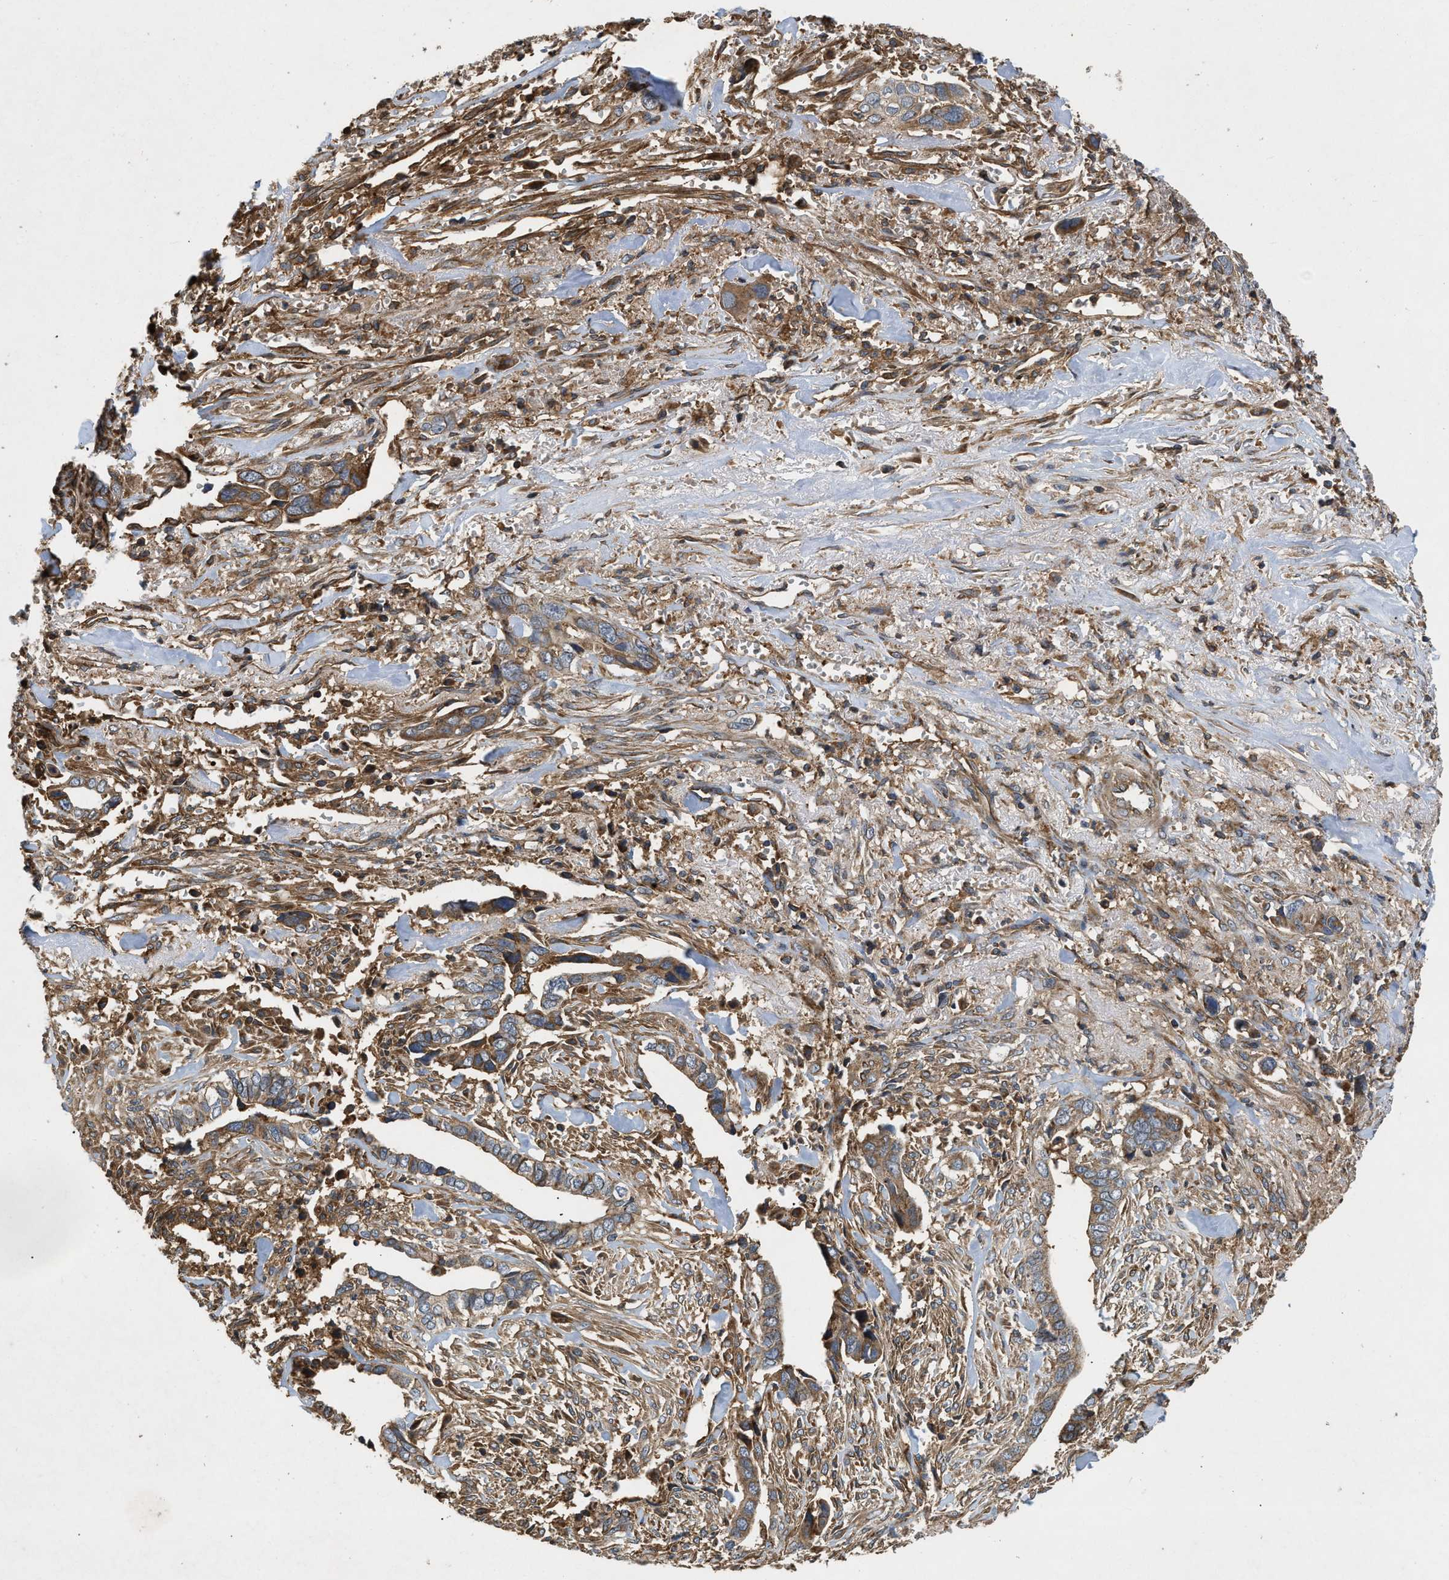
{"staining": {"intensity": "moderate", "quantity": ">75%", "location": "cytoplasmic/membranous"}, "tissue": "liver cancer", "cell_type": "Tumor cells", "image_type": "cancer", "snomed": [{"axis": "morphology", "description": "Cholangiocarcinoma"}, {"axis": "topography", "description": "Liver"}], "caption": "DAB immunohistochemical staining of liver cancer (cholangiocarcinoma) displays moderate cytoplasmic/membranous protein staining in about >75% of tumor cells. The staining is performed using DAB brown chromogen to label protein expression. The nuclei are counter-stained blue using hematoxylin.", "gene": "GNB4", "patient": {"sex": "female", "age": 79}}